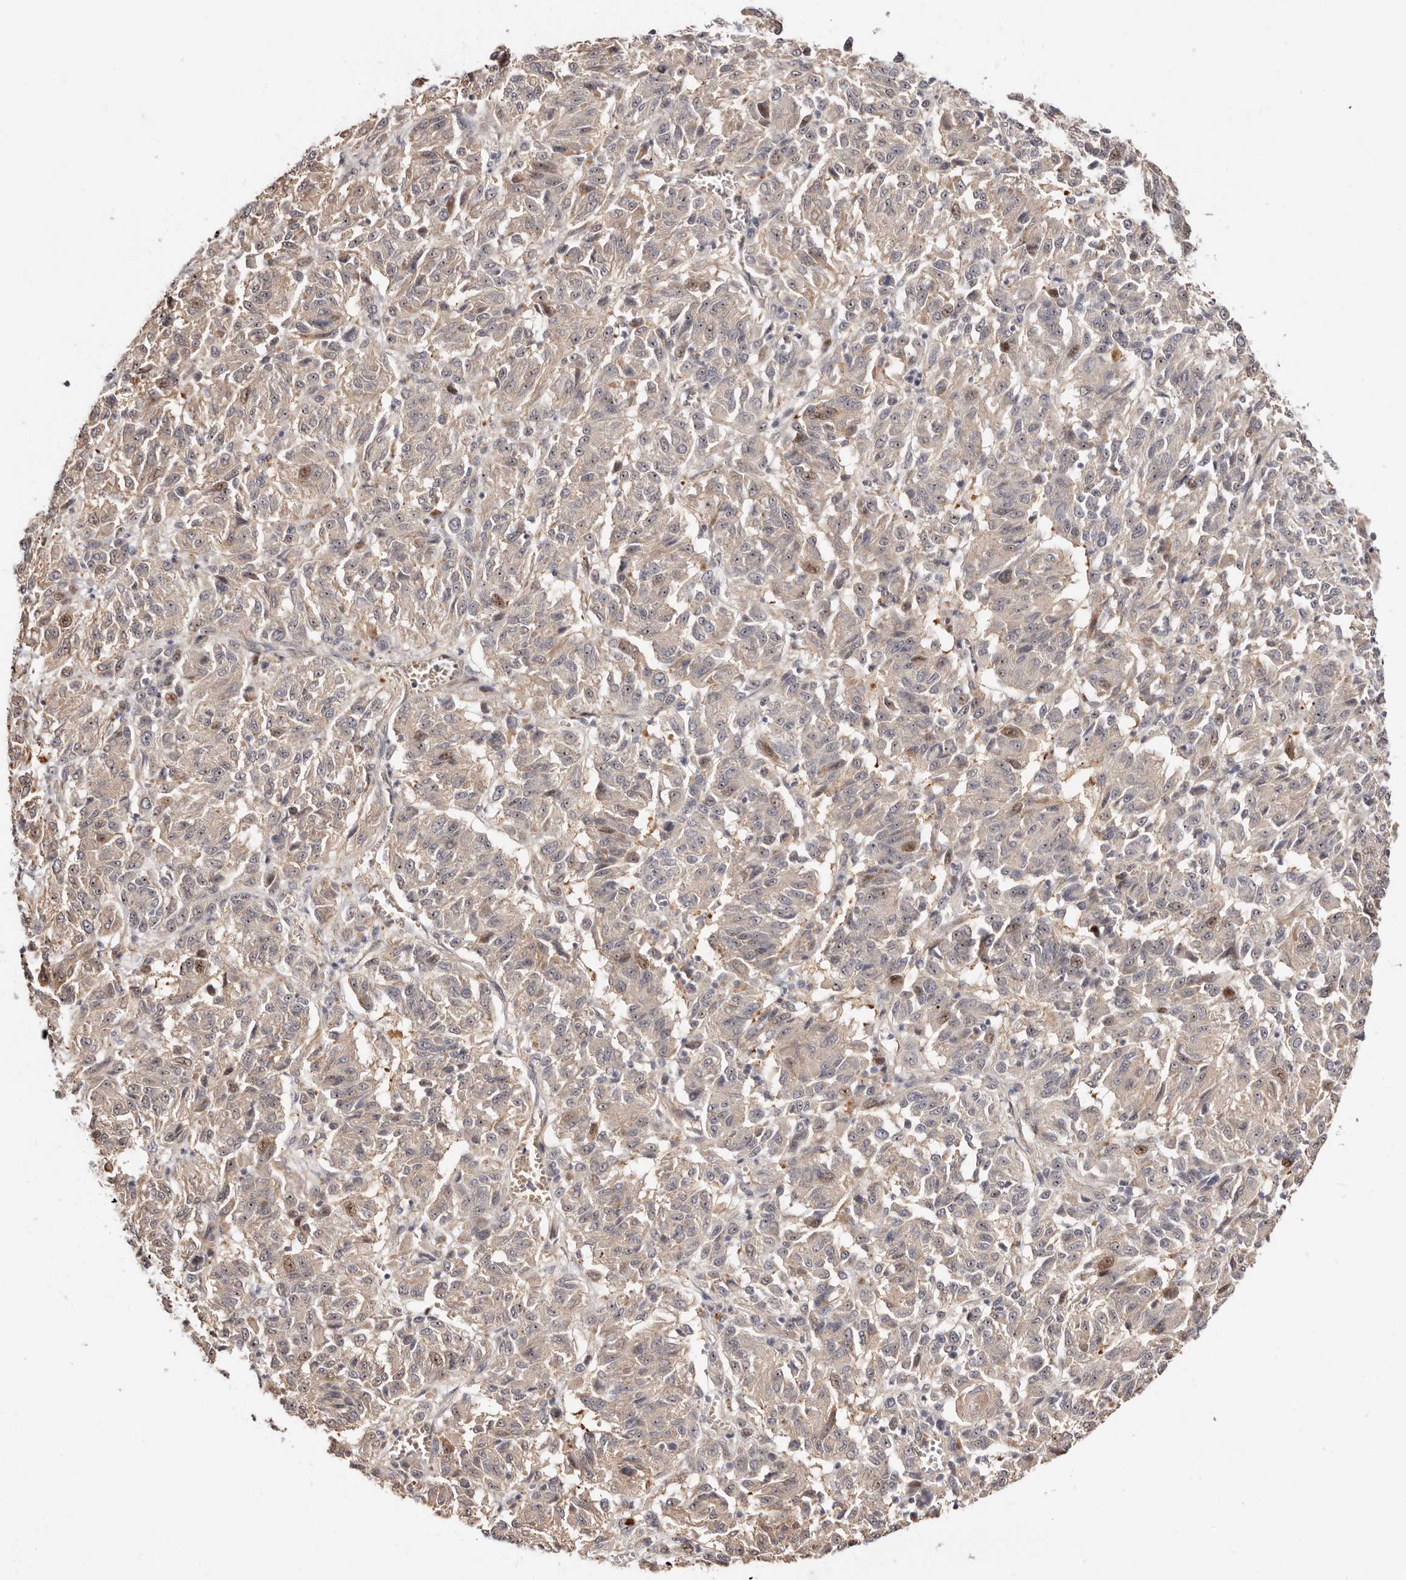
{"staining": {"intensity": "weak", "quantity": "<25%", "location": "cytoplasmic/membranous,nuclear"}, "tissue": "melanoma", "cell_type": "Tumor cells", "image_type": "cancer", "snomed": [{"axis": "morphology", "description": "Malignant melanoma, Metastatic site"}, {"axis": "topography", "description": "Lung"}], "caption": "Image shows no significant protein staining in tumor cells of malignant melanoma (metastatic site).", "gene": "ODF2L", "patient": {"sex": "male", "age": 64}}